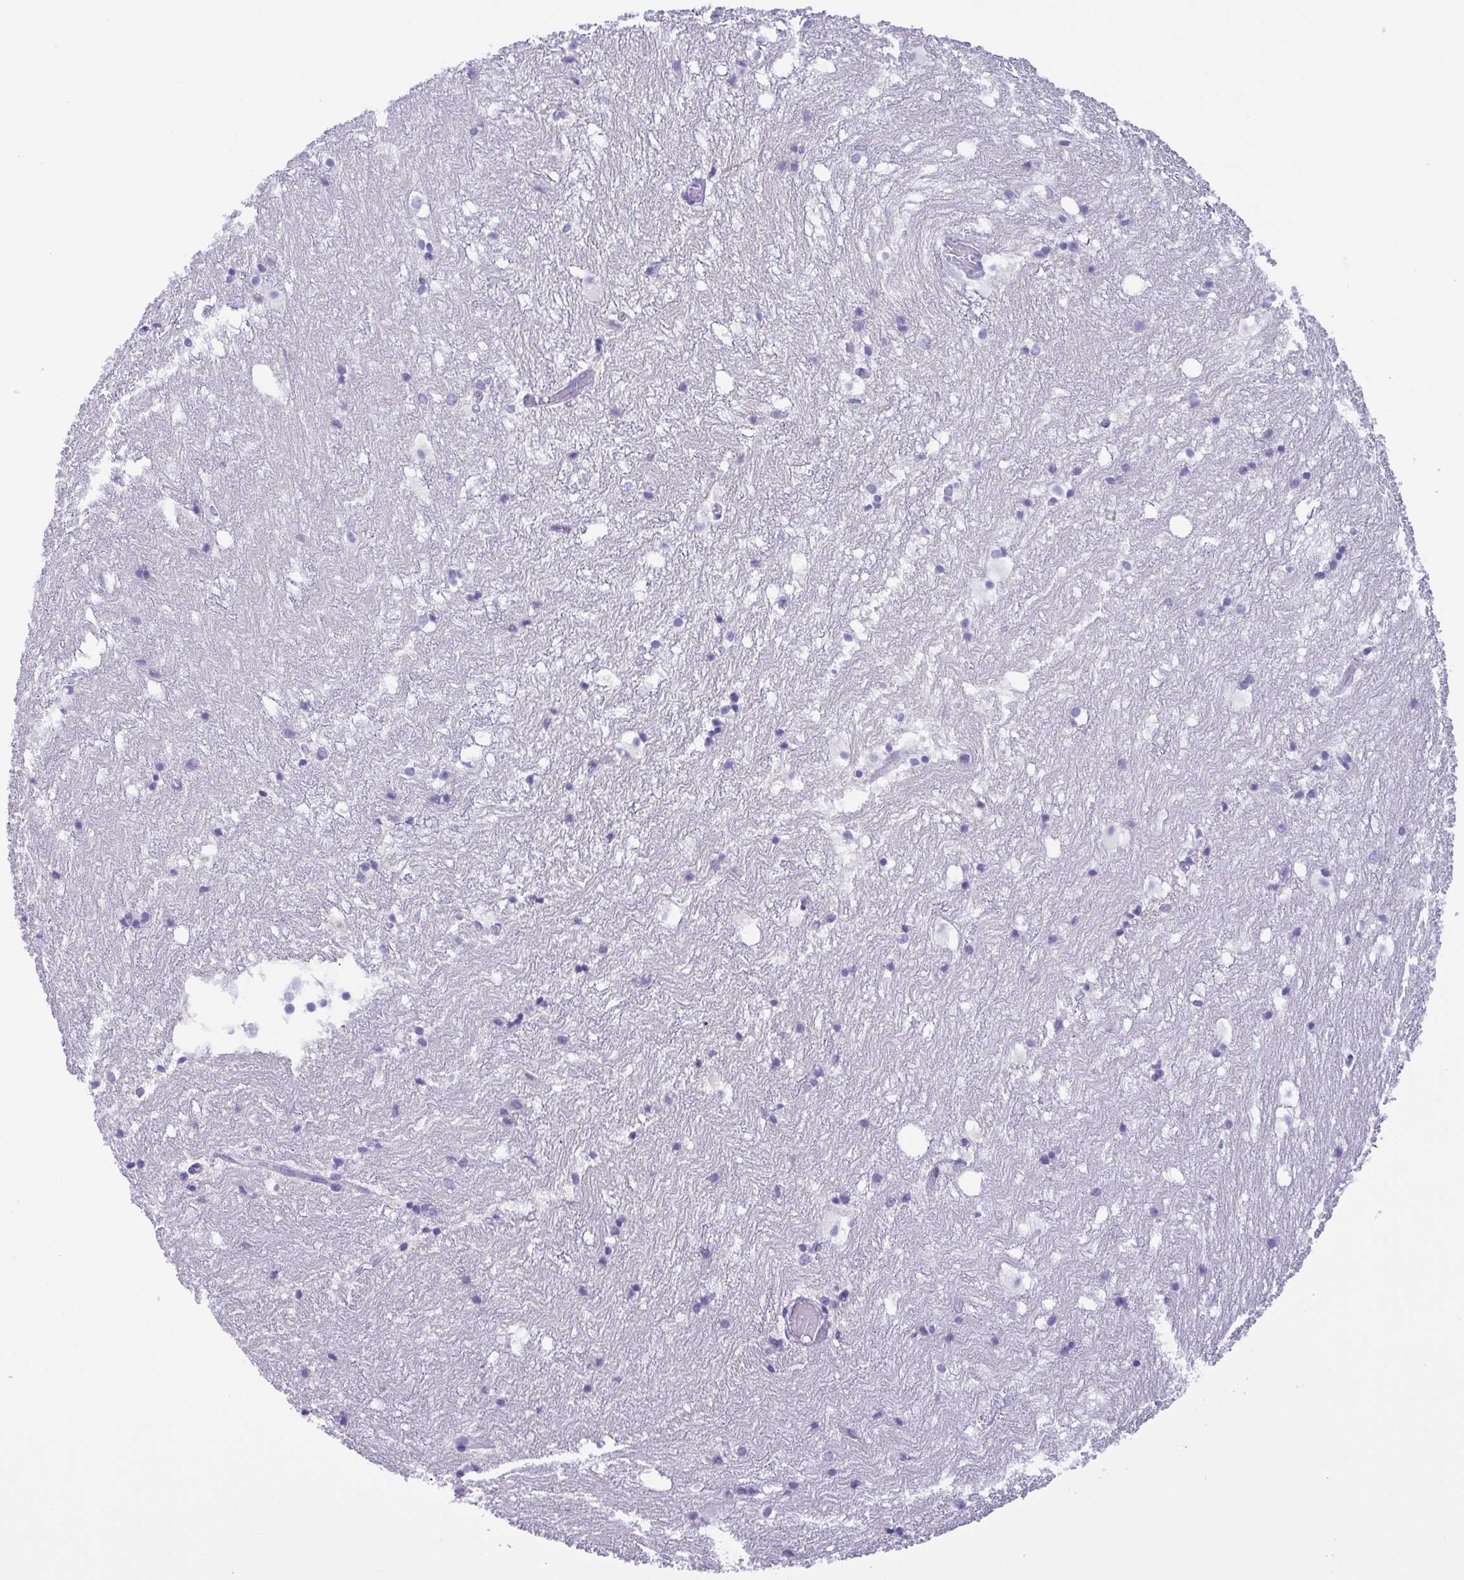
{"staining": {"intensity": "negative", "quantity": "none", "location": "none"}, "tissue": "hippocampus", "cell_type": "Glial cells", "image_type": "normal", "snomed": [{"axis": "morphology", "description": "Normal tissue, NOS"}, {"axis": "topography", "description": "Hippocampus"}], "caption": "This is an IHC image of normal hippocampus. There is no expression in glial cells.", "gene": "MYL7", "patient": {"sex": "female", "age": 52}}